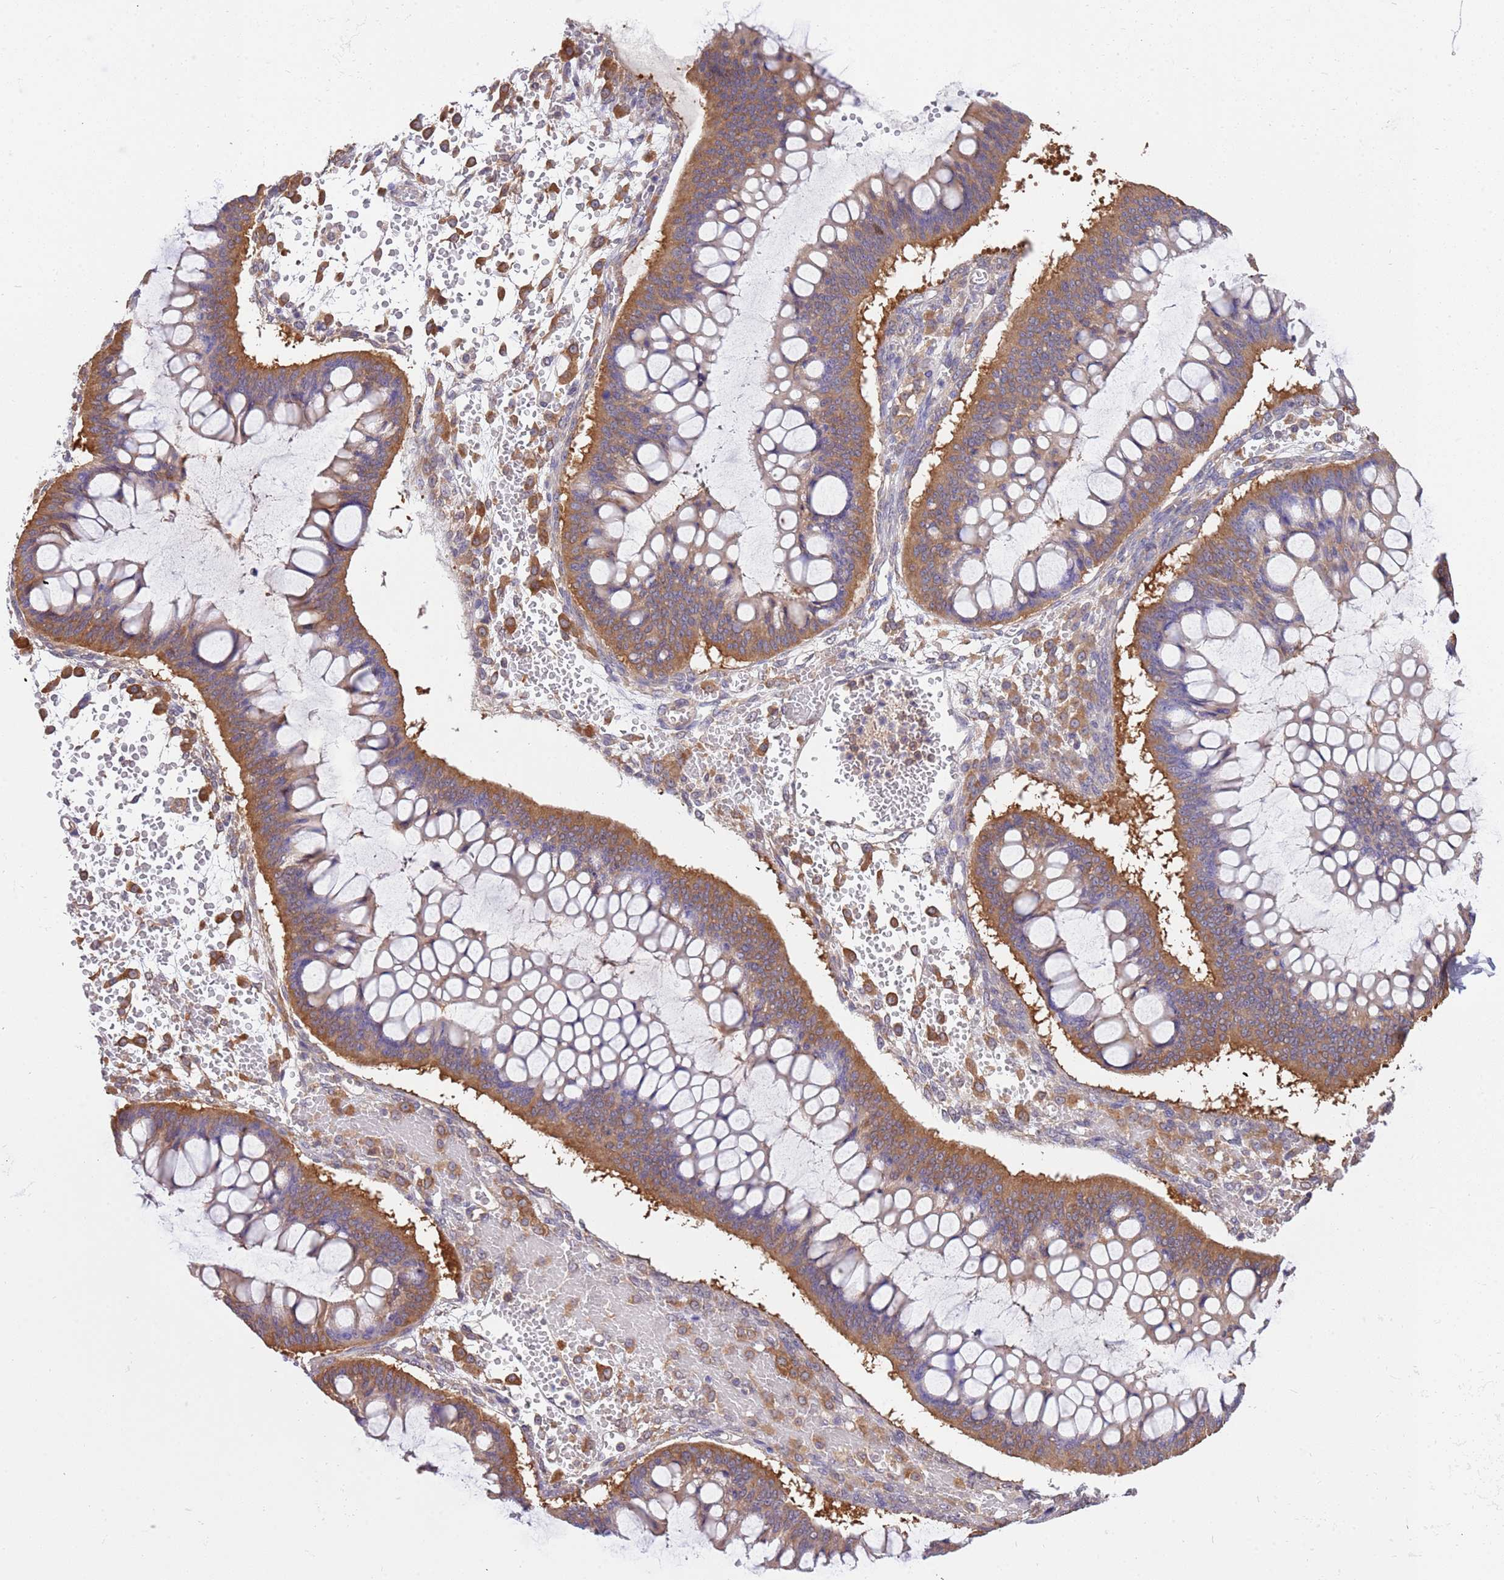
{"staining": {"intensity": "moderate", "quantity": ">75%", "location": "cytoplasmic/membranous"}, "tissue": "ovarian cancer", "cell_type": "Tumor cells", "image_type": "cancer", "snomed": [{"axis": "morphology", "description": "Cystadenocarcinoma, mucinous, NOS"}, {"axis": "topography", "description": "Ovary"}], "caption": "Protein staining reveals moderate cytoplasmic/membranous staining in approximately >75% of tumor cells in ovarian cancer (mucinous cystadenocarcinoma).", "gene": "STIP1", "patient": {"sex": "female", "age": 73}}